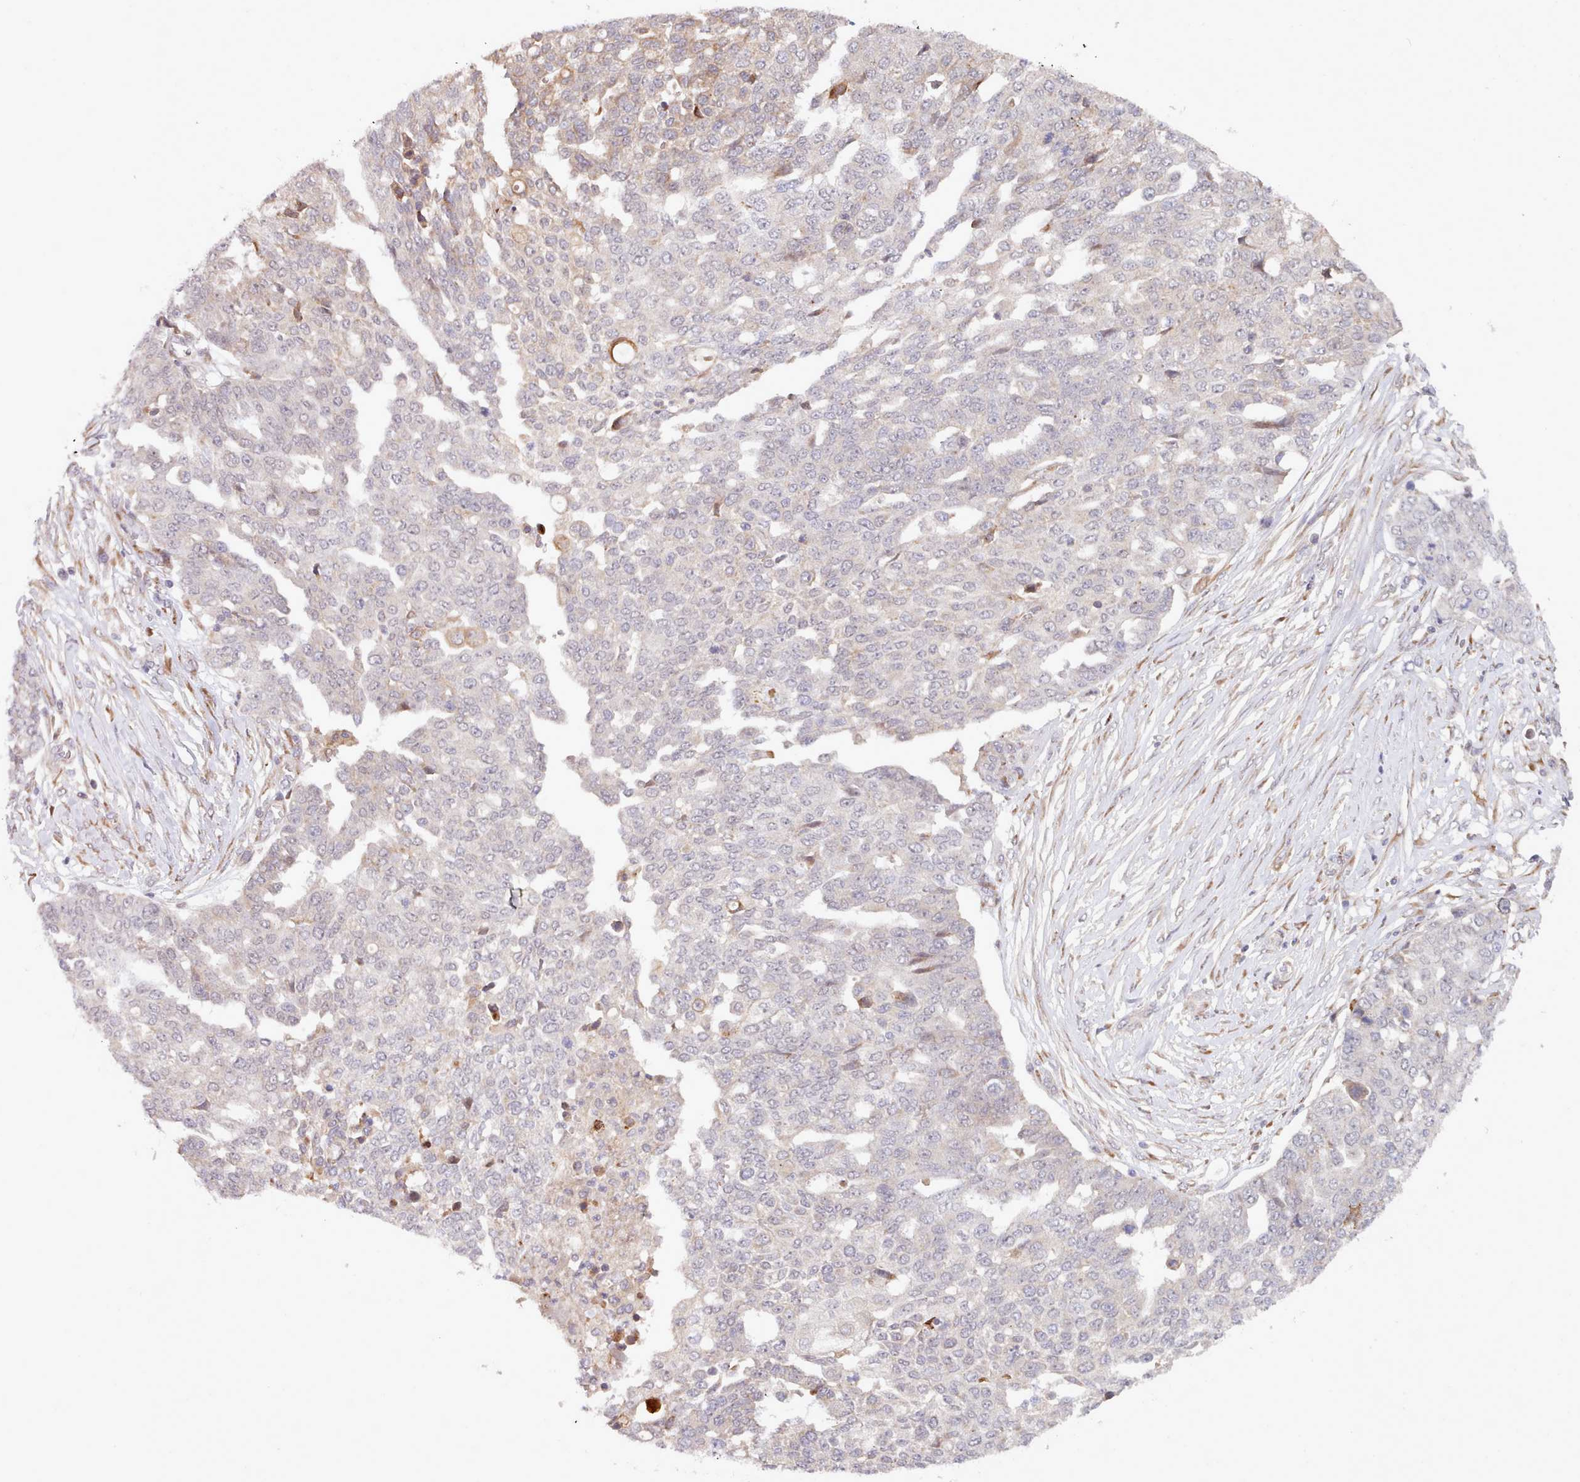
{"staining": {"intensity": "weak", "quantity": "<25%", "location": "cytoplasmic/membranous"}, "tissue": "ovarian cancer", "cell_type": "Tumor cells", "image_type": "cancer", "snomed": [{"axis": "morphology", "description": "Cystadenocarcinoma, serous, NOS"}, {"axis": "topography", "description": "Soft tissue"}, {"axis": "topography", "description": "Ovary"}], "caption": "Ovarian serous cystadenocarcinoma was stained to show a protein in brown. There is no significant positivity in tumor cells.", "gene": "TRIM26", "patient": {"sex": "female", "age": 57}}